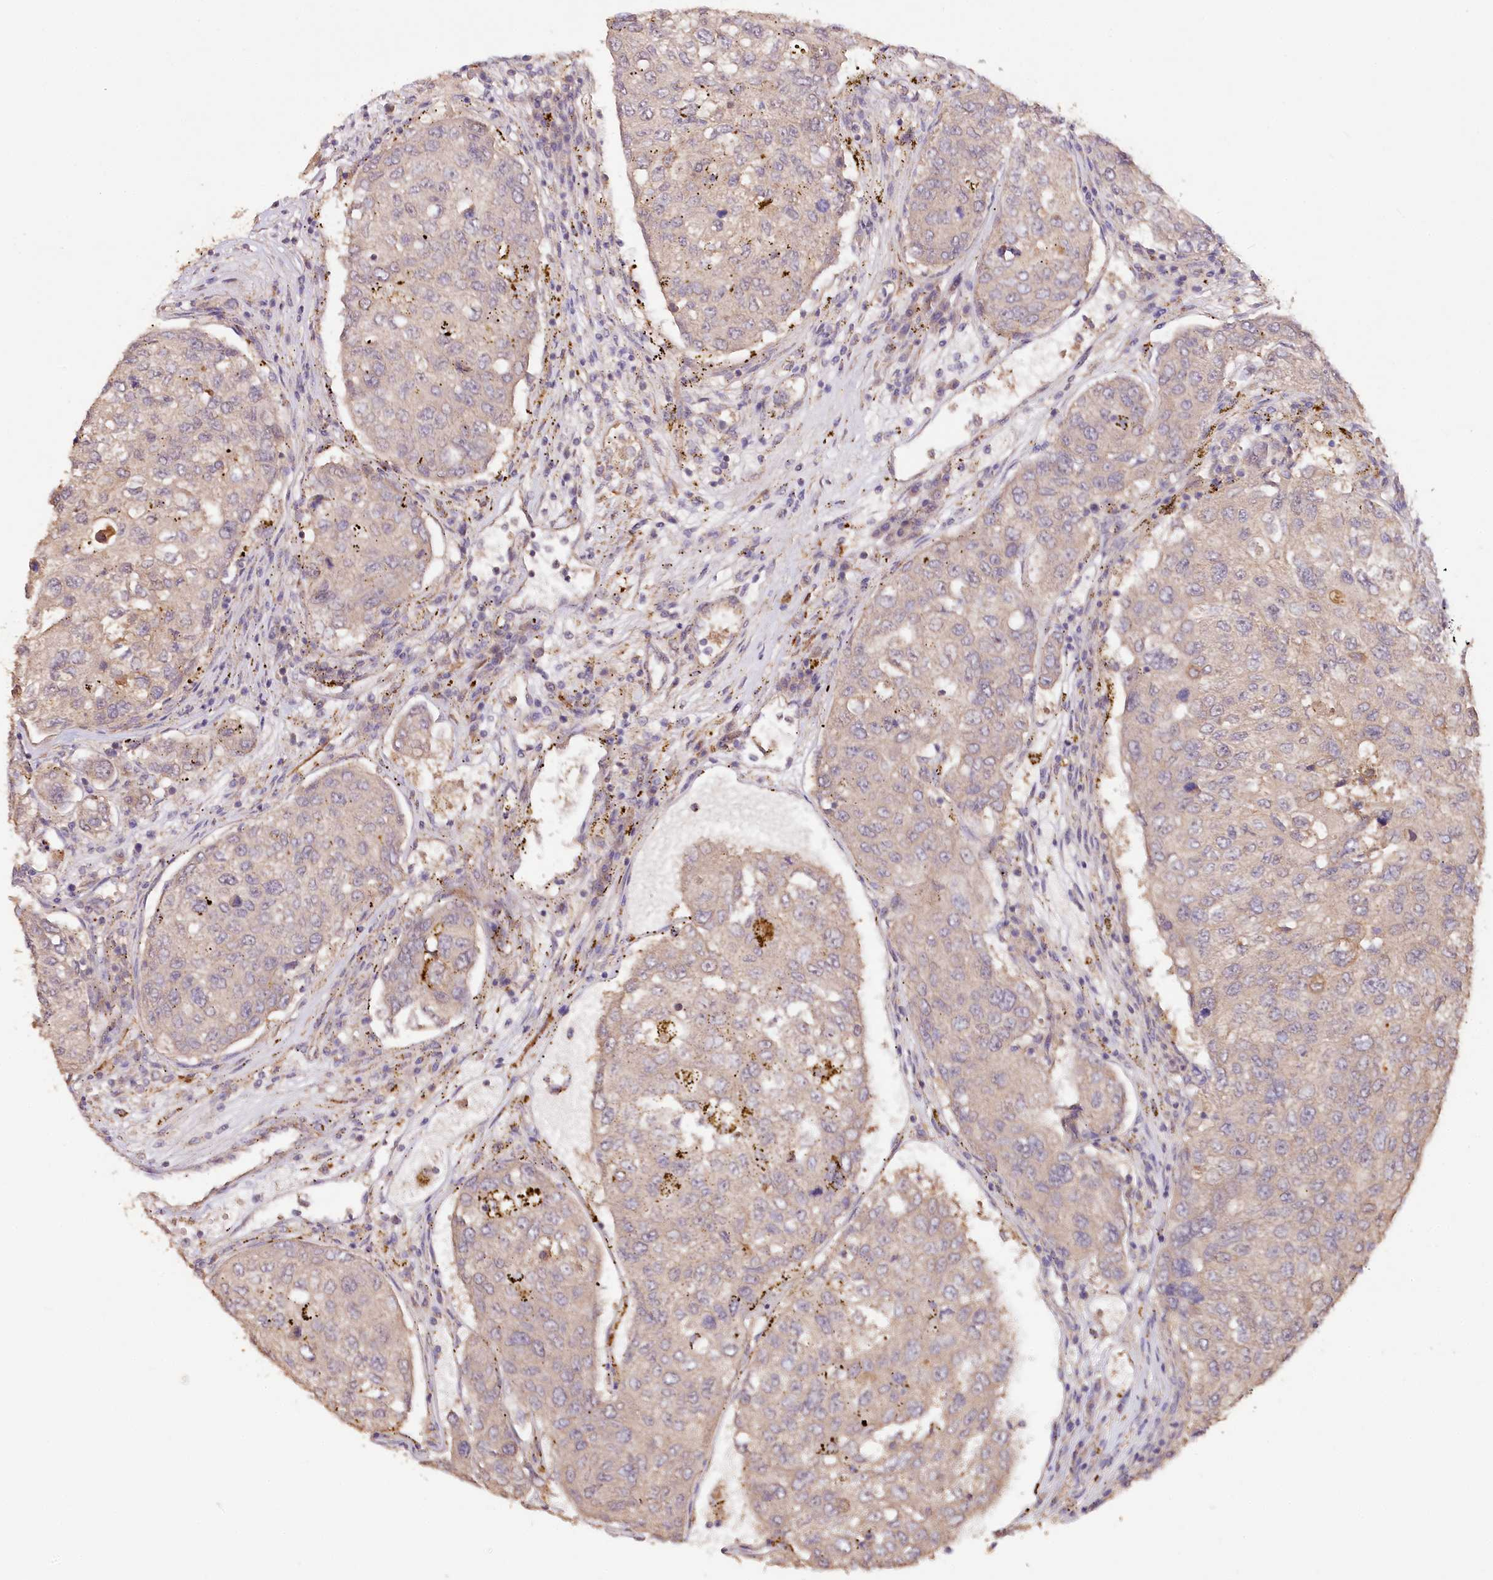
{"staining": {"intensity": "weak", "quantity": "<25%", "location": "cytoplasmic/membranous"}, "tissue": "urothelial cancer", "cell_type": "Tumor cells", "image_type": "cancer", "snomed": [{"axis": "morphology", "description": "Urothelial carcinoma, High grade"}, {"axis": "topography", "description": "Lymph node"}, {"axis": "topography", "description": "Urinary bladder"}], "caption": "This is an immunohistochemistry (IHC) micrograph of human urothelial carcinoma (high-grade). There is no expression in tumor cells.", "gene": "IRAK1BP1", "patient": {"sex": "male", "age": 51}}